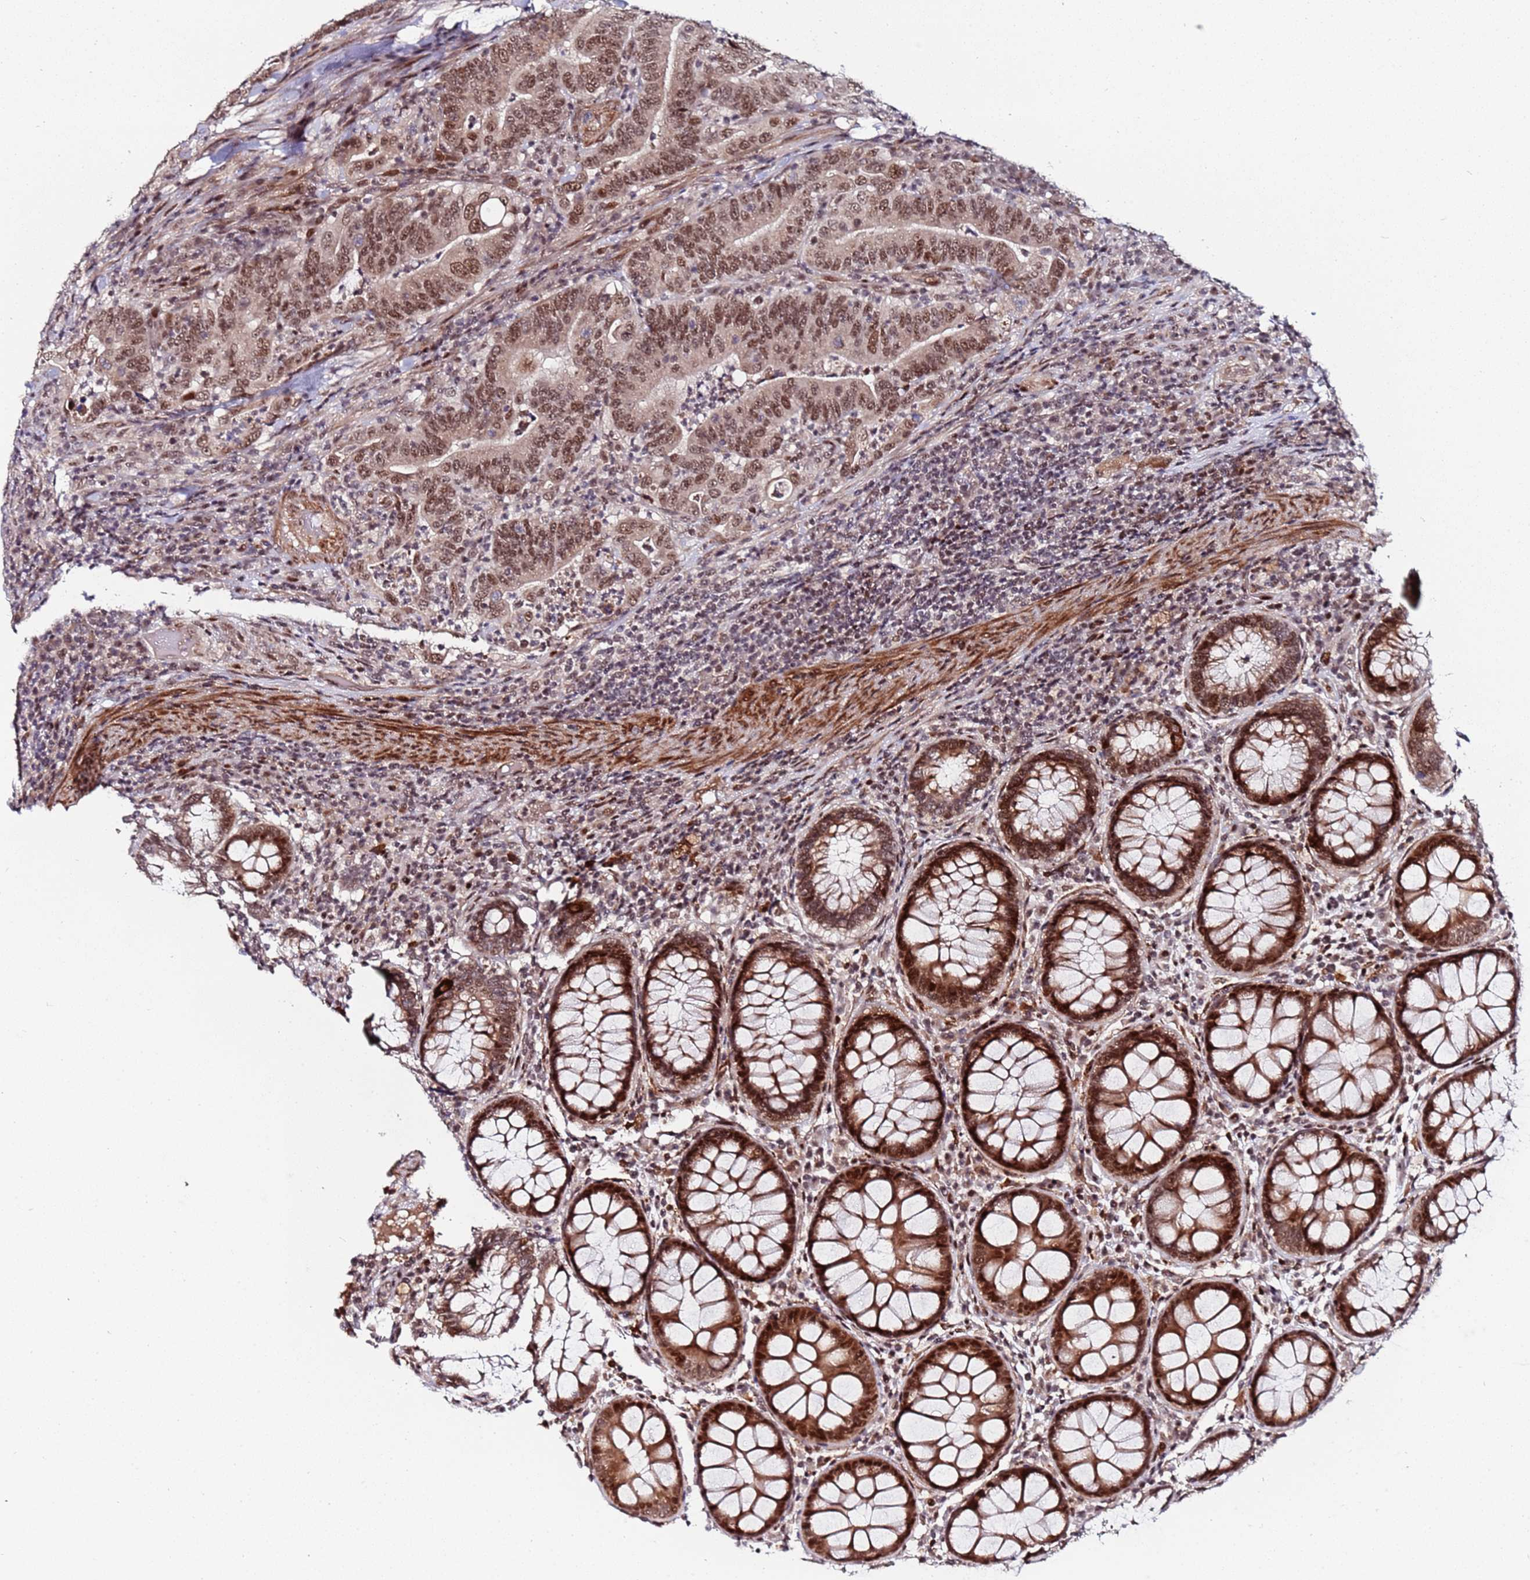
{"staining": {"intensity": "moderate", "quantity": ">75%", "location": "nuclear"}, "tissue": "colorectal cancer", "cell_type": "Tumor cells", "image_type": "cancer", "snomed": [{"axis": "morphology", "description": "Adenocarcinoma, NOS"}, {"axis": "topography", "description": "Colon"}], "caption": "Colorectal cancer tissue displays moderate nuclear expression in about >75% of tumor cells, visualized by immunohistochemistry.", "gene": "PPM1H", "patient": {"sex": "female", "age": 66}}